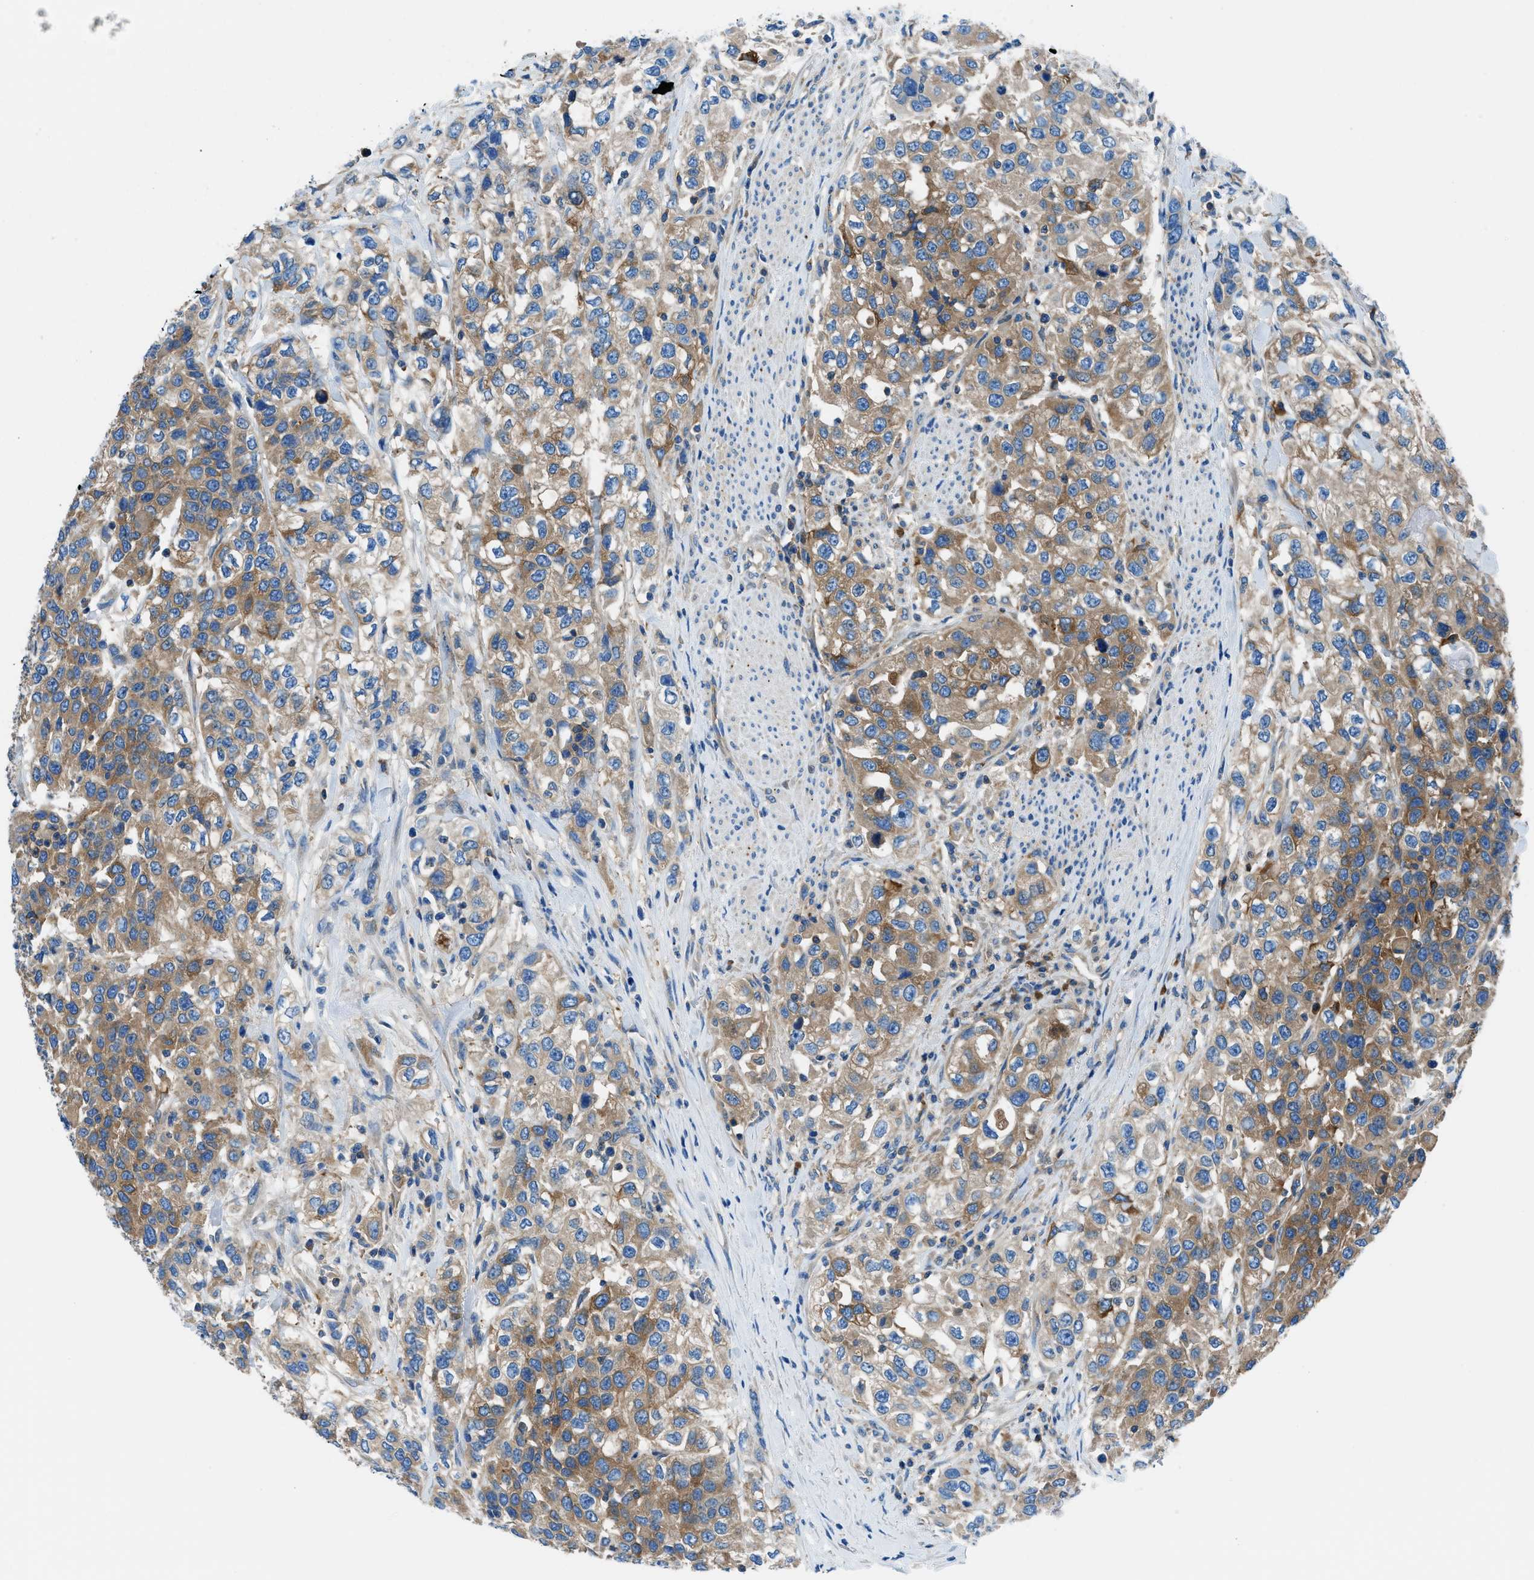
{"staining": {"intensity": "moderate", "quantity": ">75%", "location": "cytoplasmic/membranous"}, "tissue": "urothelial cancer", "cell_type": "Tumor cells", "image_type": "cancer", "snomed": [{"axis": "morphology", "description": "Urothelial carcinoma, High grade"}, {"axis": "topography", "description": "Urinary bladder"}], "caption": "Immunohistochemistry staining of urothelial cancer, which exhibits medium levels of moderate cytoplasmic/membranous positivity in about >75% of tumor cells indicating moderate cytoplasmic/membranous protein staining. The staining was performed using DAB (brown) for protein detection and nuclei were counterstained in hematoxylin (blue).", "gene": "SARS1", "patient": {"sex": "female", "age": 80}}